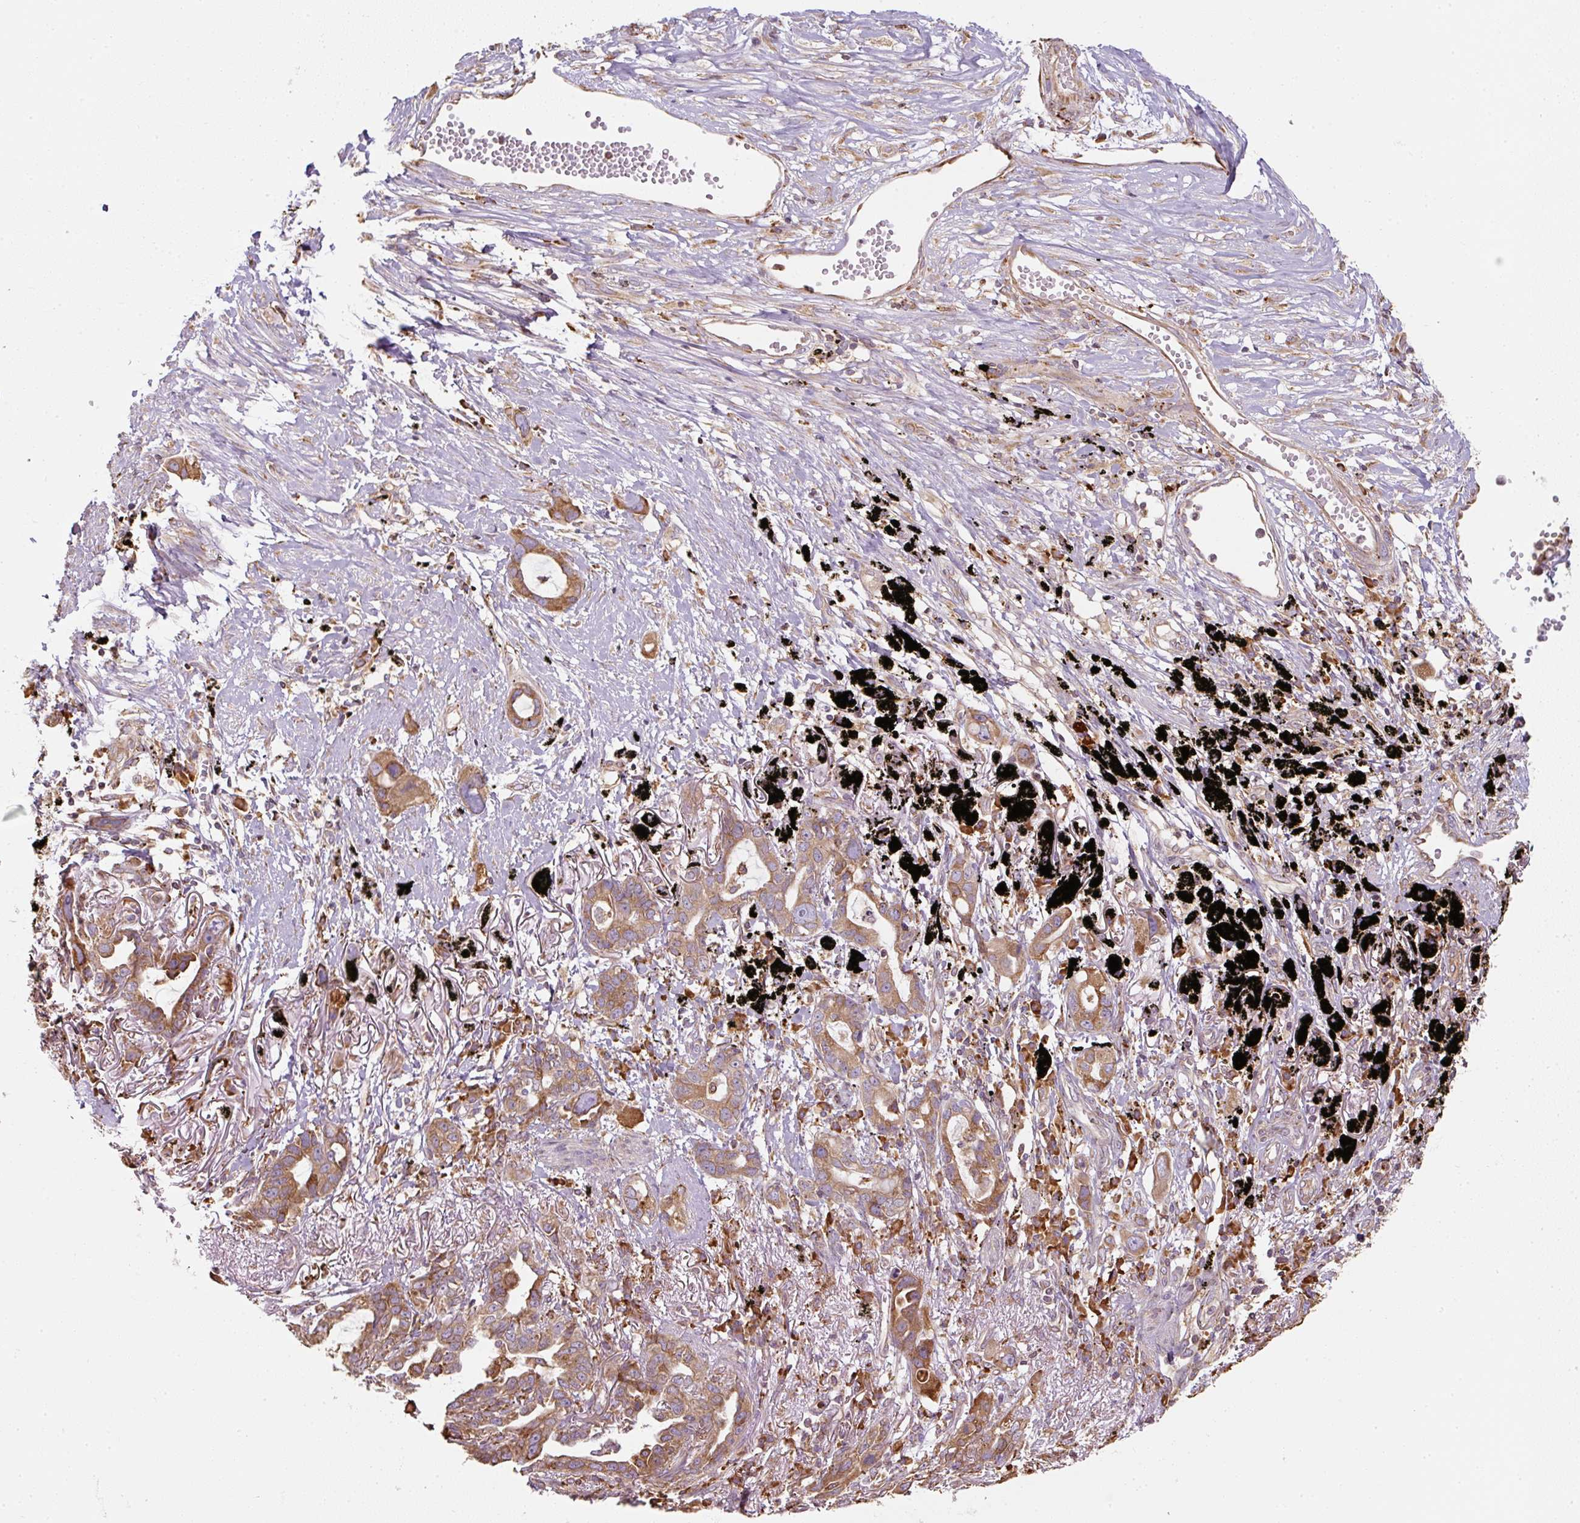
{"staining": {"intensity": "moderate", "quantity": ">75%", "location": "cytoplasmic/membranous"}, "tissue": "lung cancer", "cell_type": "Tumor cells", "image_type": "cancer", "snomed": [{"axis": "morphology", "description": "Adenocarcinoma, NOS"}, {"axis": "topography", "description": "Lung"}], "caption": "This photomicrograph demonstrates immunohistochemistry staining of human adenocarcinoma (lung), with medium moderate cytoplasmic/membranous staining in approximately >75% of tumor cells.", "gene": "PRKCSH", "patient": {"sex": "male", "age": 67}}